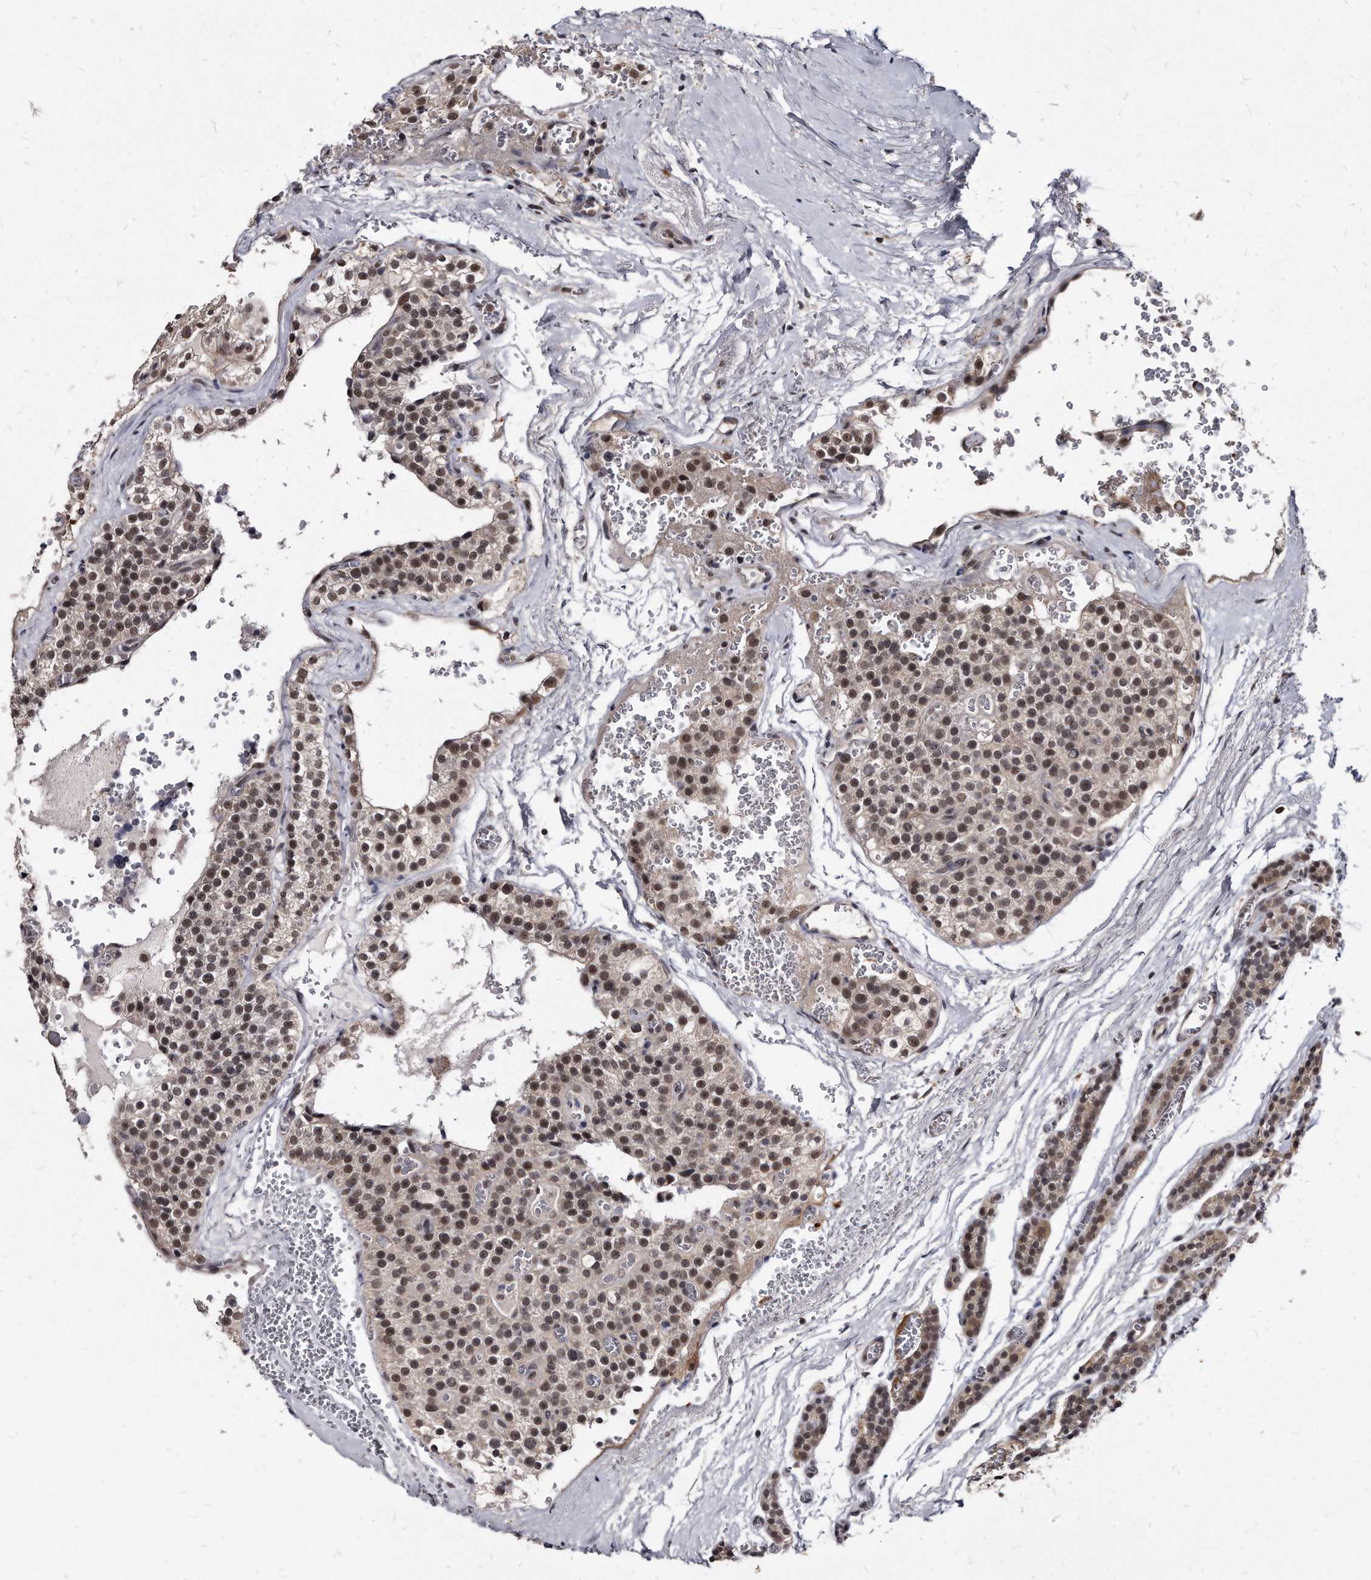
{"staining": {"intensity": "moderate", "quantity": "25%-75%", "location": "nuclear"}, "tissue": "parathyroid gland", "cell_type": "Glandular cells", "image_type": "normal", "snomed": [{"axis": "morphology", "description": "Normal tissue, NOS"}, {"axis": "topography", "description": "Parathyroid gland"}], "caption": "Protein expression analysis of unremarkable parathyroid gland reveals moderate nuclear staining in about 25%-75% of glandular cells.", "gene": "KLHDC3", "patient": {"sex": "female", "age": 64}}